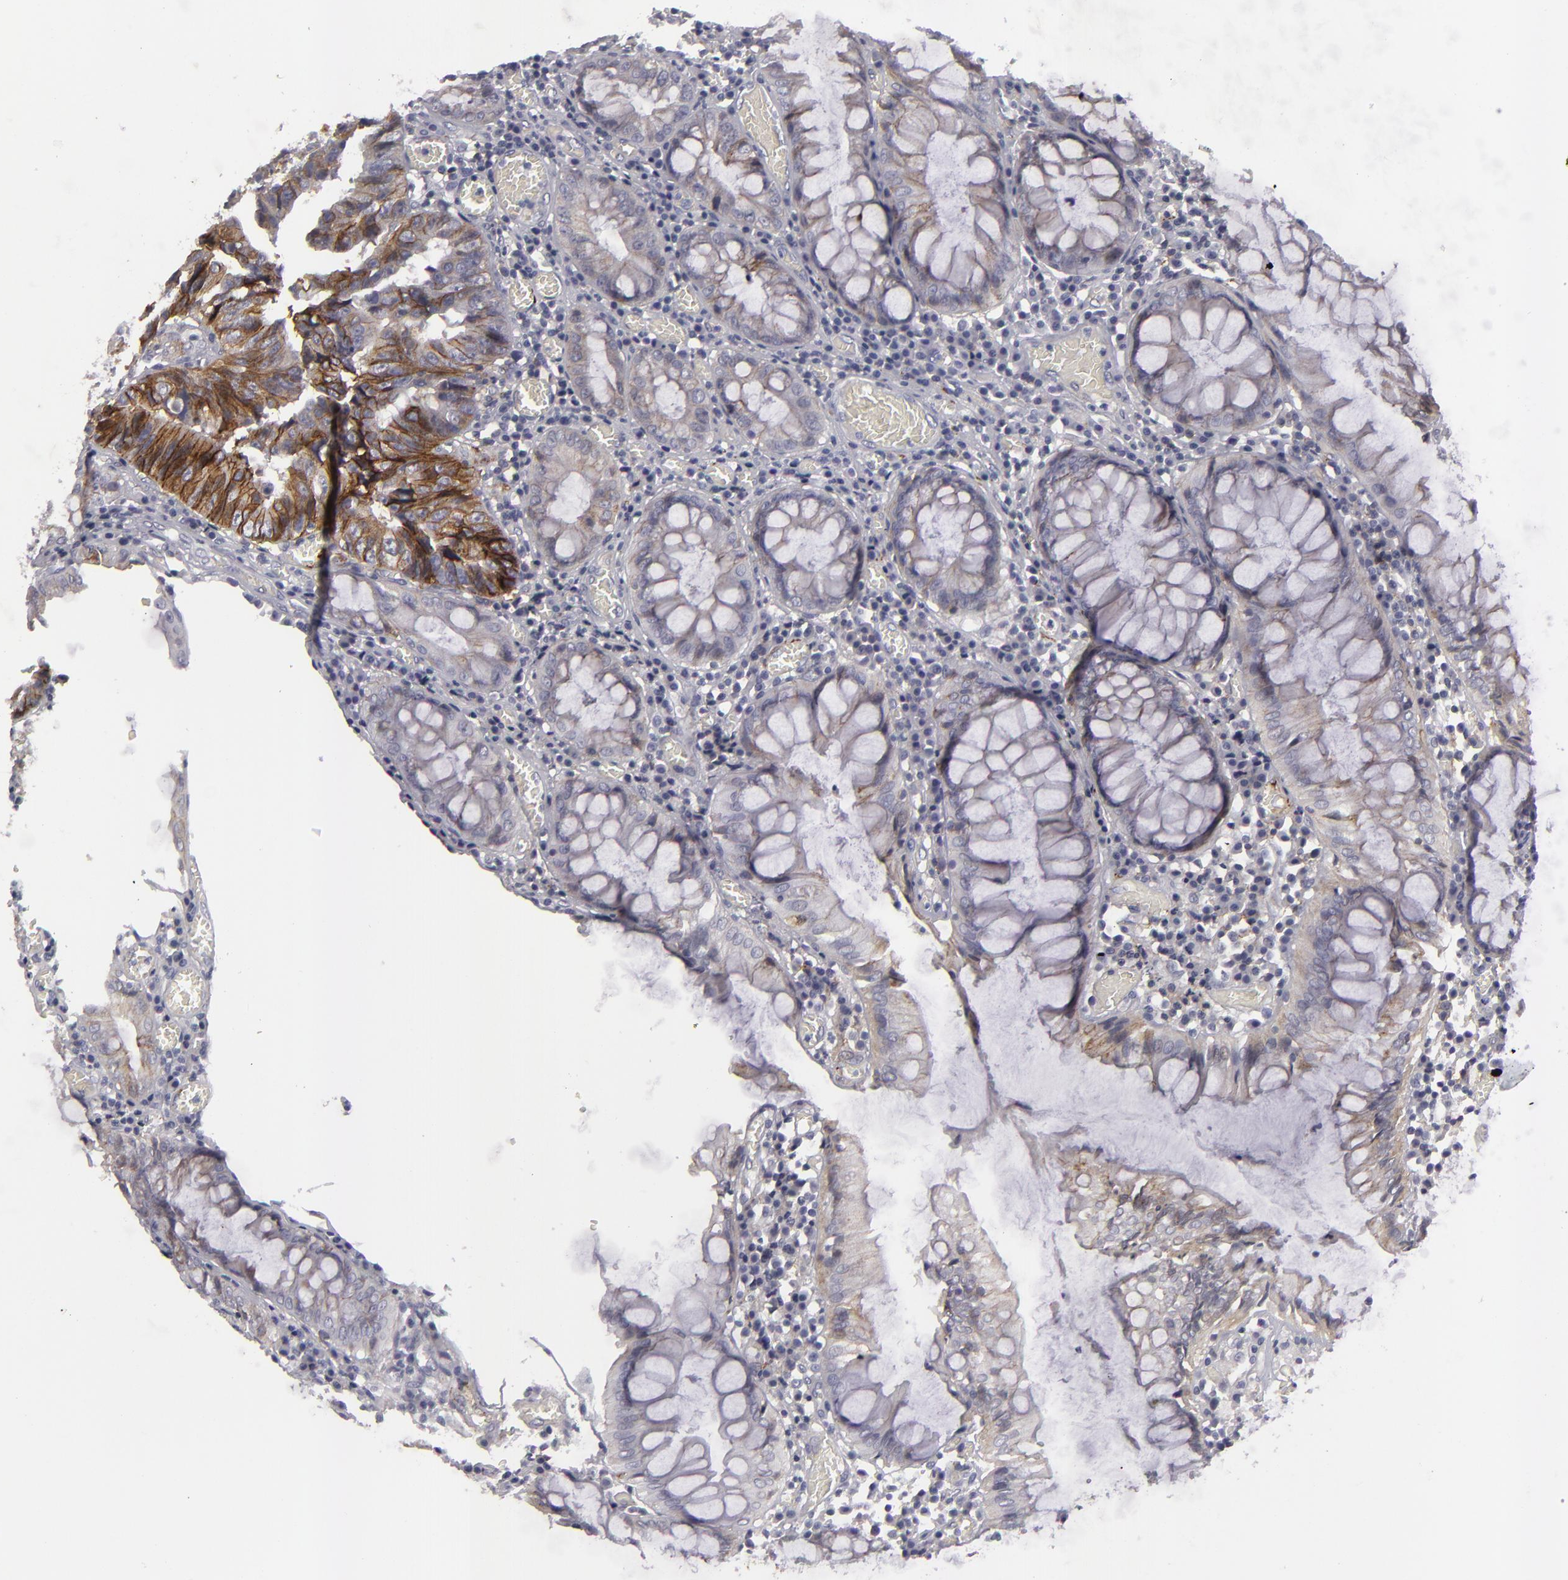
{"staining": {"intensity": "moderate", "quantity": ">75%", "location": "cytoplasmic/membranous"}, "tissue": "colorectal cancer", "cell_type": "Tumor cells", "image_type": "cancer", "snomed": [{"axis": "morphology", "description": "Adenocarcinoma, NOS"}, {"axis": "topography", "description": "Rectum"}], "caption": "Immunohistochemical staining of colorectal adenocarcinoma exhibits medium levels of moderate cytoplasmic/membranous positivity in approximately >75% of tumor cells.", "gene": "ALCAM", "patient": {"sex": "female", "age": 98}}